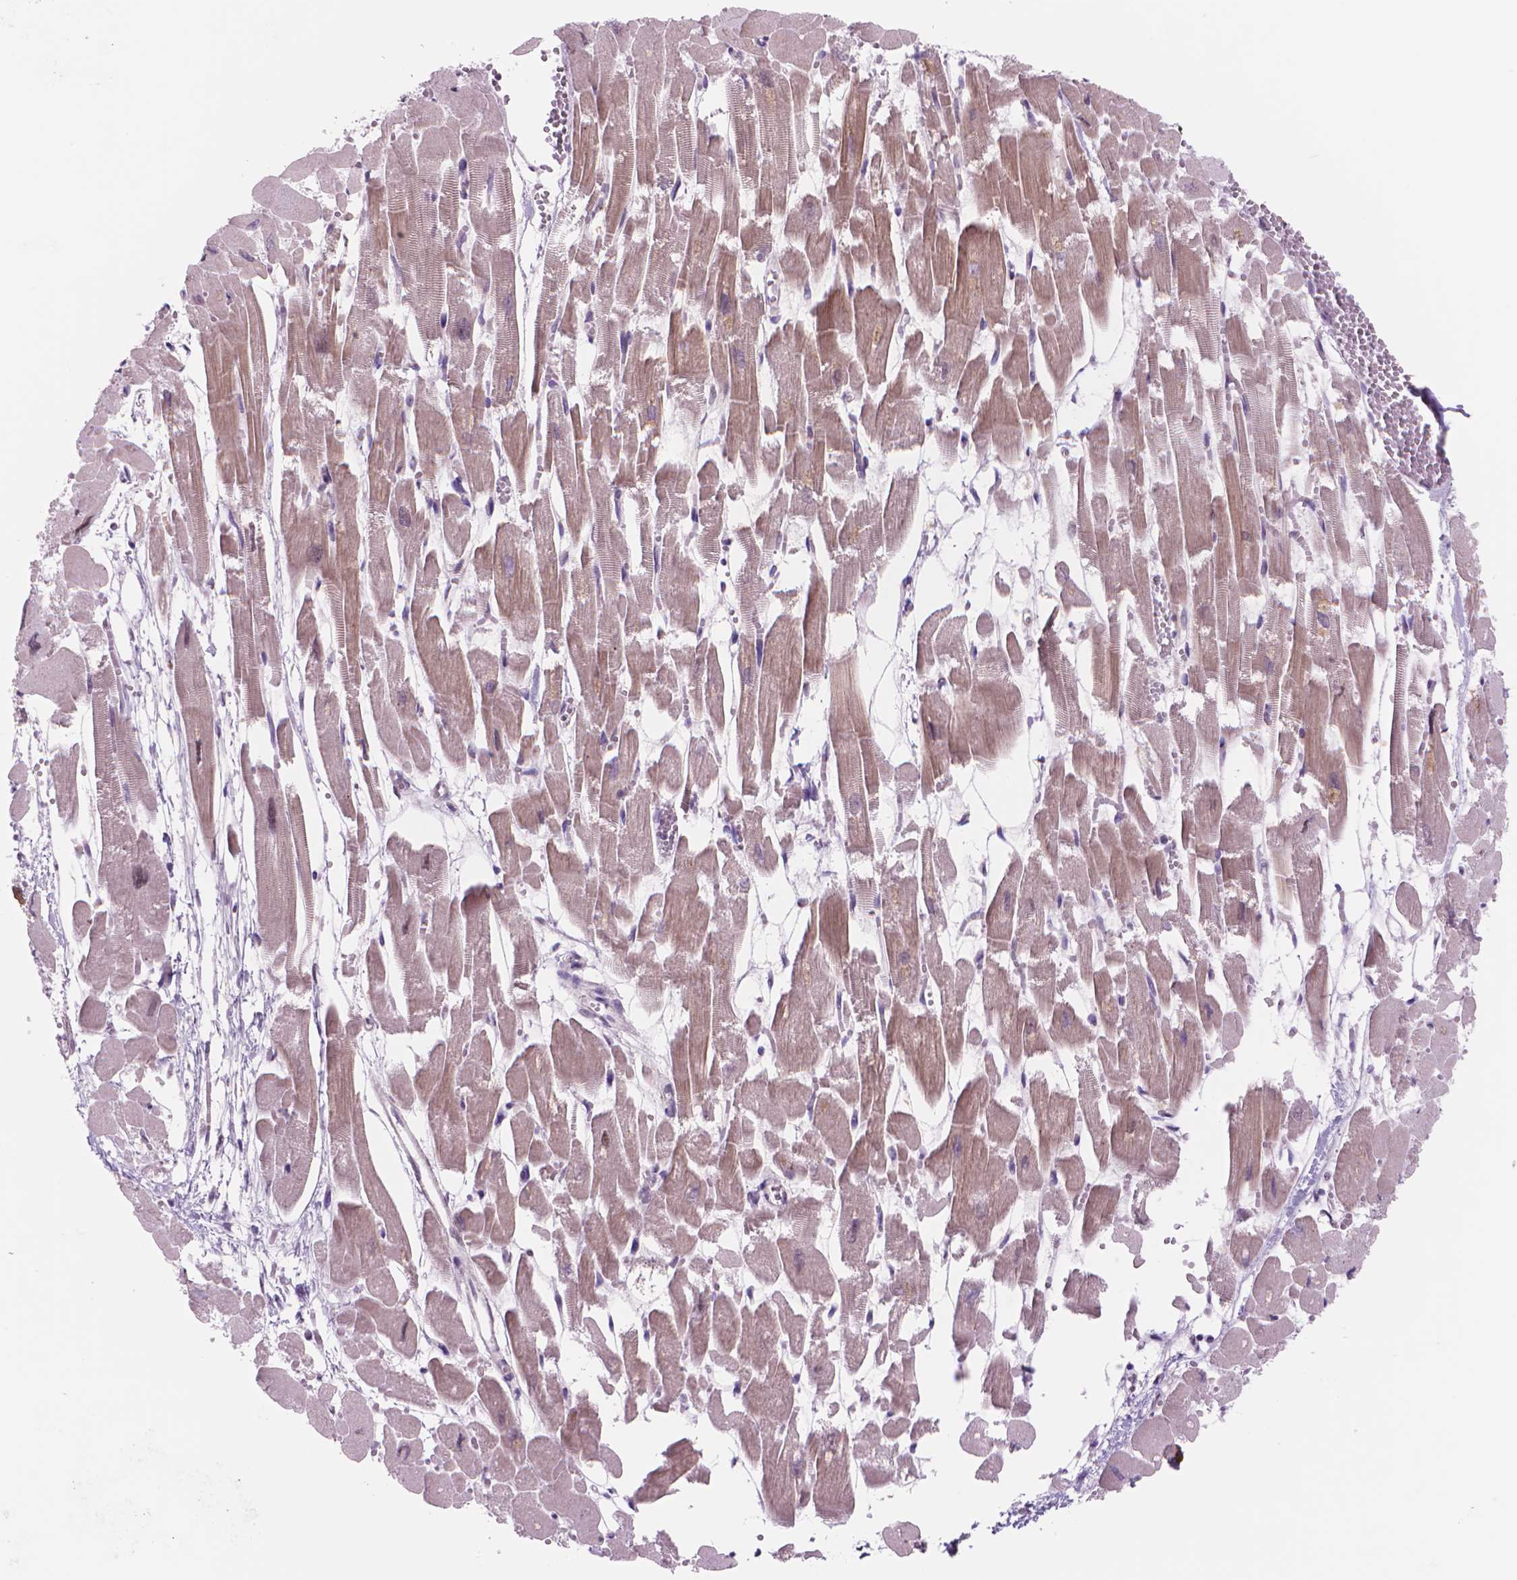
{"staining": {"intensity": "moderate", "quantity": "25%-75%", "location": "cytoplasmic/membranous,nuclear"}, "tissue": "heart muscle", "cell_type": "Cardiomyocytes", "image_type": "normal", "snomed": [{"axis": "morphology", "description": "Normal tissue, NOS"}, {"axis": "topography", "description": "Heart"}], "caption": "Protein expression analysis of unremarkable heart muscle exhibits moderate cytoplasmic/membranous,nuclear expression in about 25%-75% of cardiomyocytes. The protein of interest is stained brown, and the nuclei are stained in blue (DAB (3,3'-diaminobenzidine) IHC with brightfield microscopy, high magnification).", "gene": "POLR3D", "patient": {"sex": "female", "age": 52}}